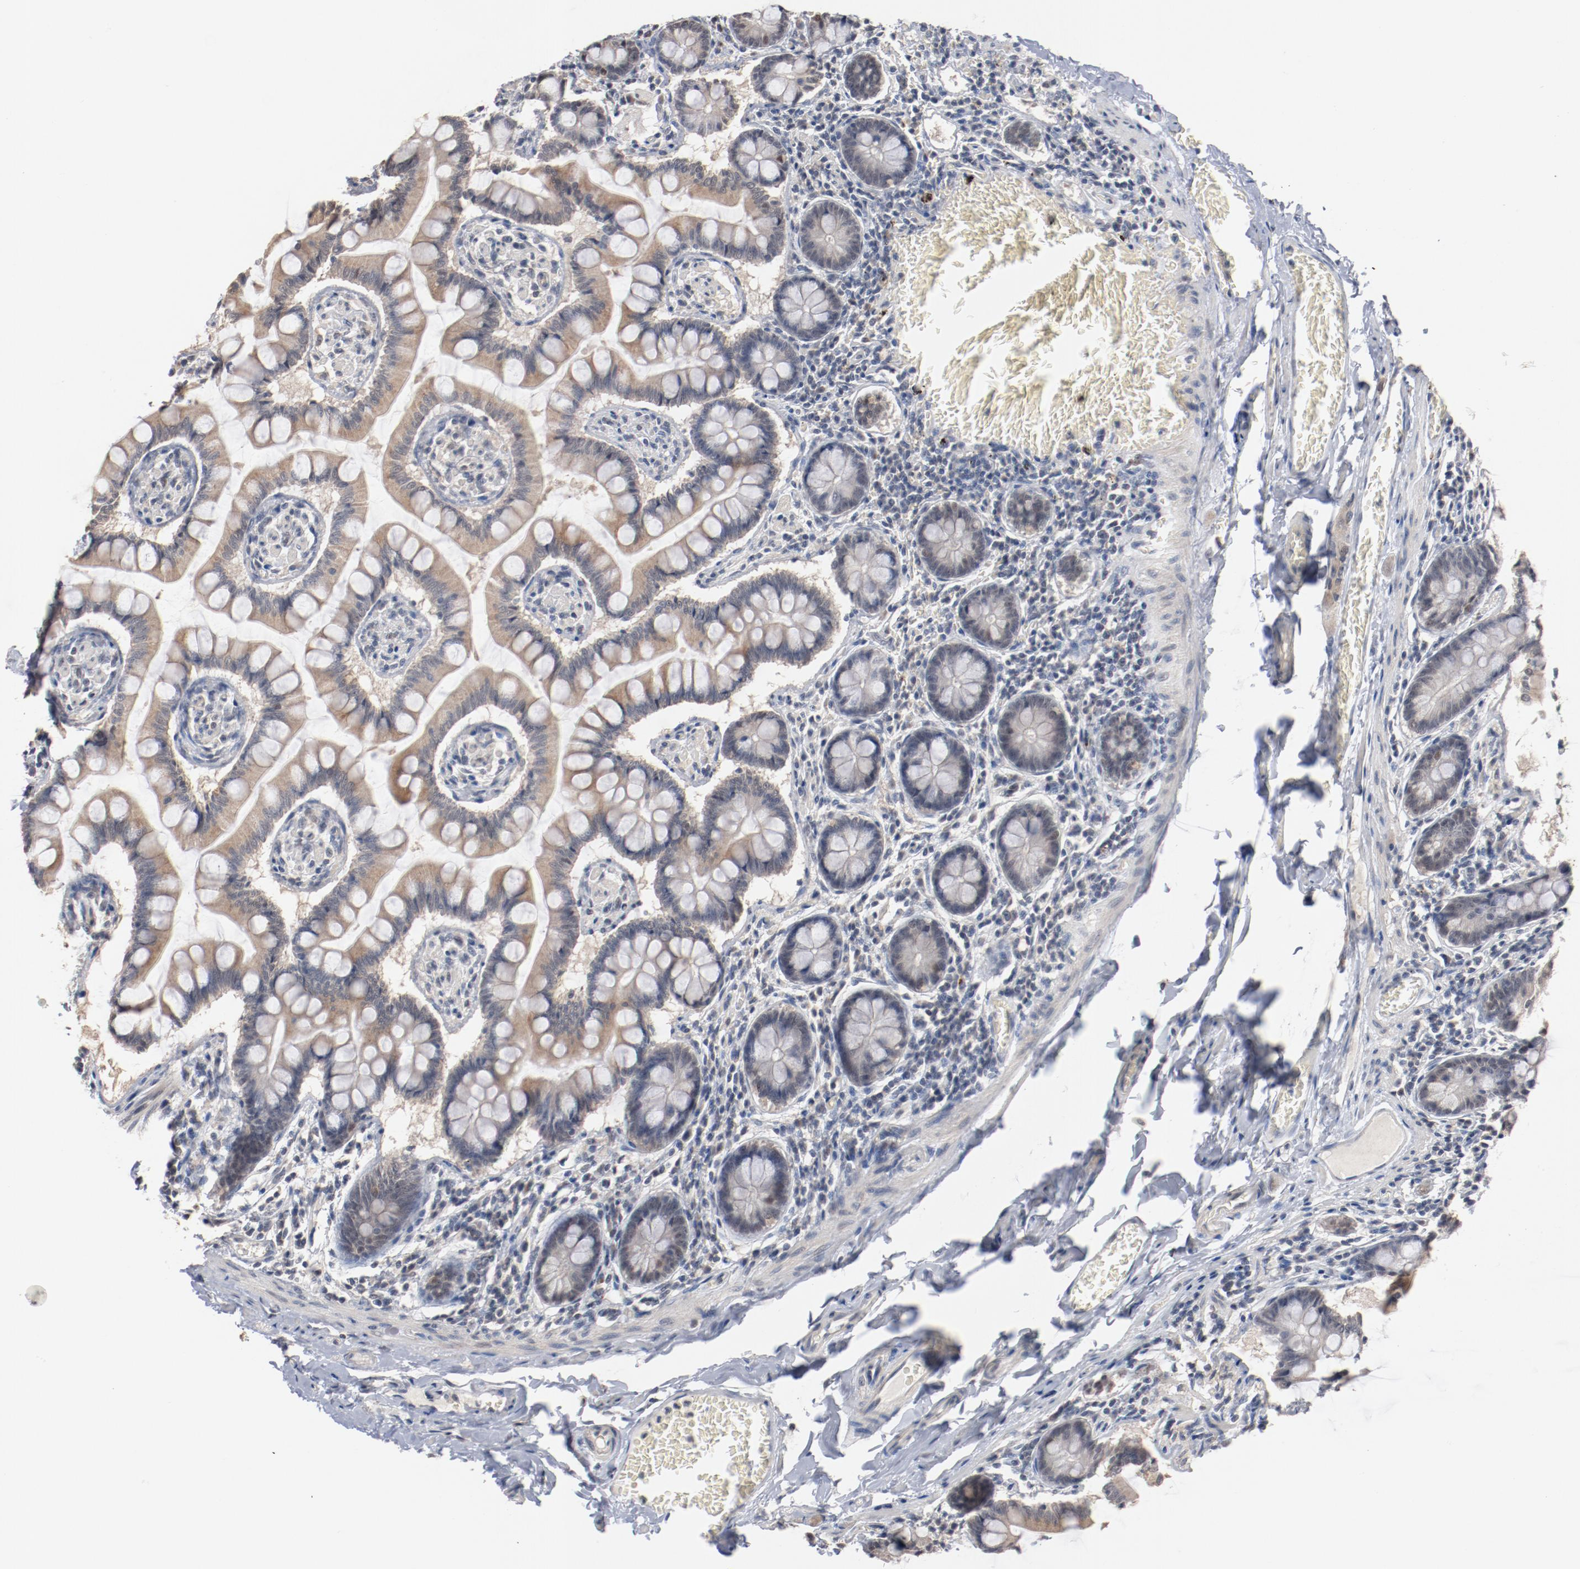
{"staining": {"intensity": "weak", "quantity": "25%-75%", "location": "cytoplasmic/membranous,nuclear"}, "tissue": "small intestine", "cell_type": "Glandular cells", "image_type": "normal", "snomed": [{"axis": "morphology", "description": "Normal tissue, NOS"}, {"axis": "topography", "description": "Small intestine"}], "caption": "IHC image of benign small intestine: small intestine stained using immunohistochemistry exhibits low levels of weak protein expression localized specifically in the cytoplasmic/membranous,nuclear of glandular cells, appearing as a cytoplasmic/membranous,nuclear brown color.", "gene": "ERICH1", "patient": {"sex": "male", "age": 41}}